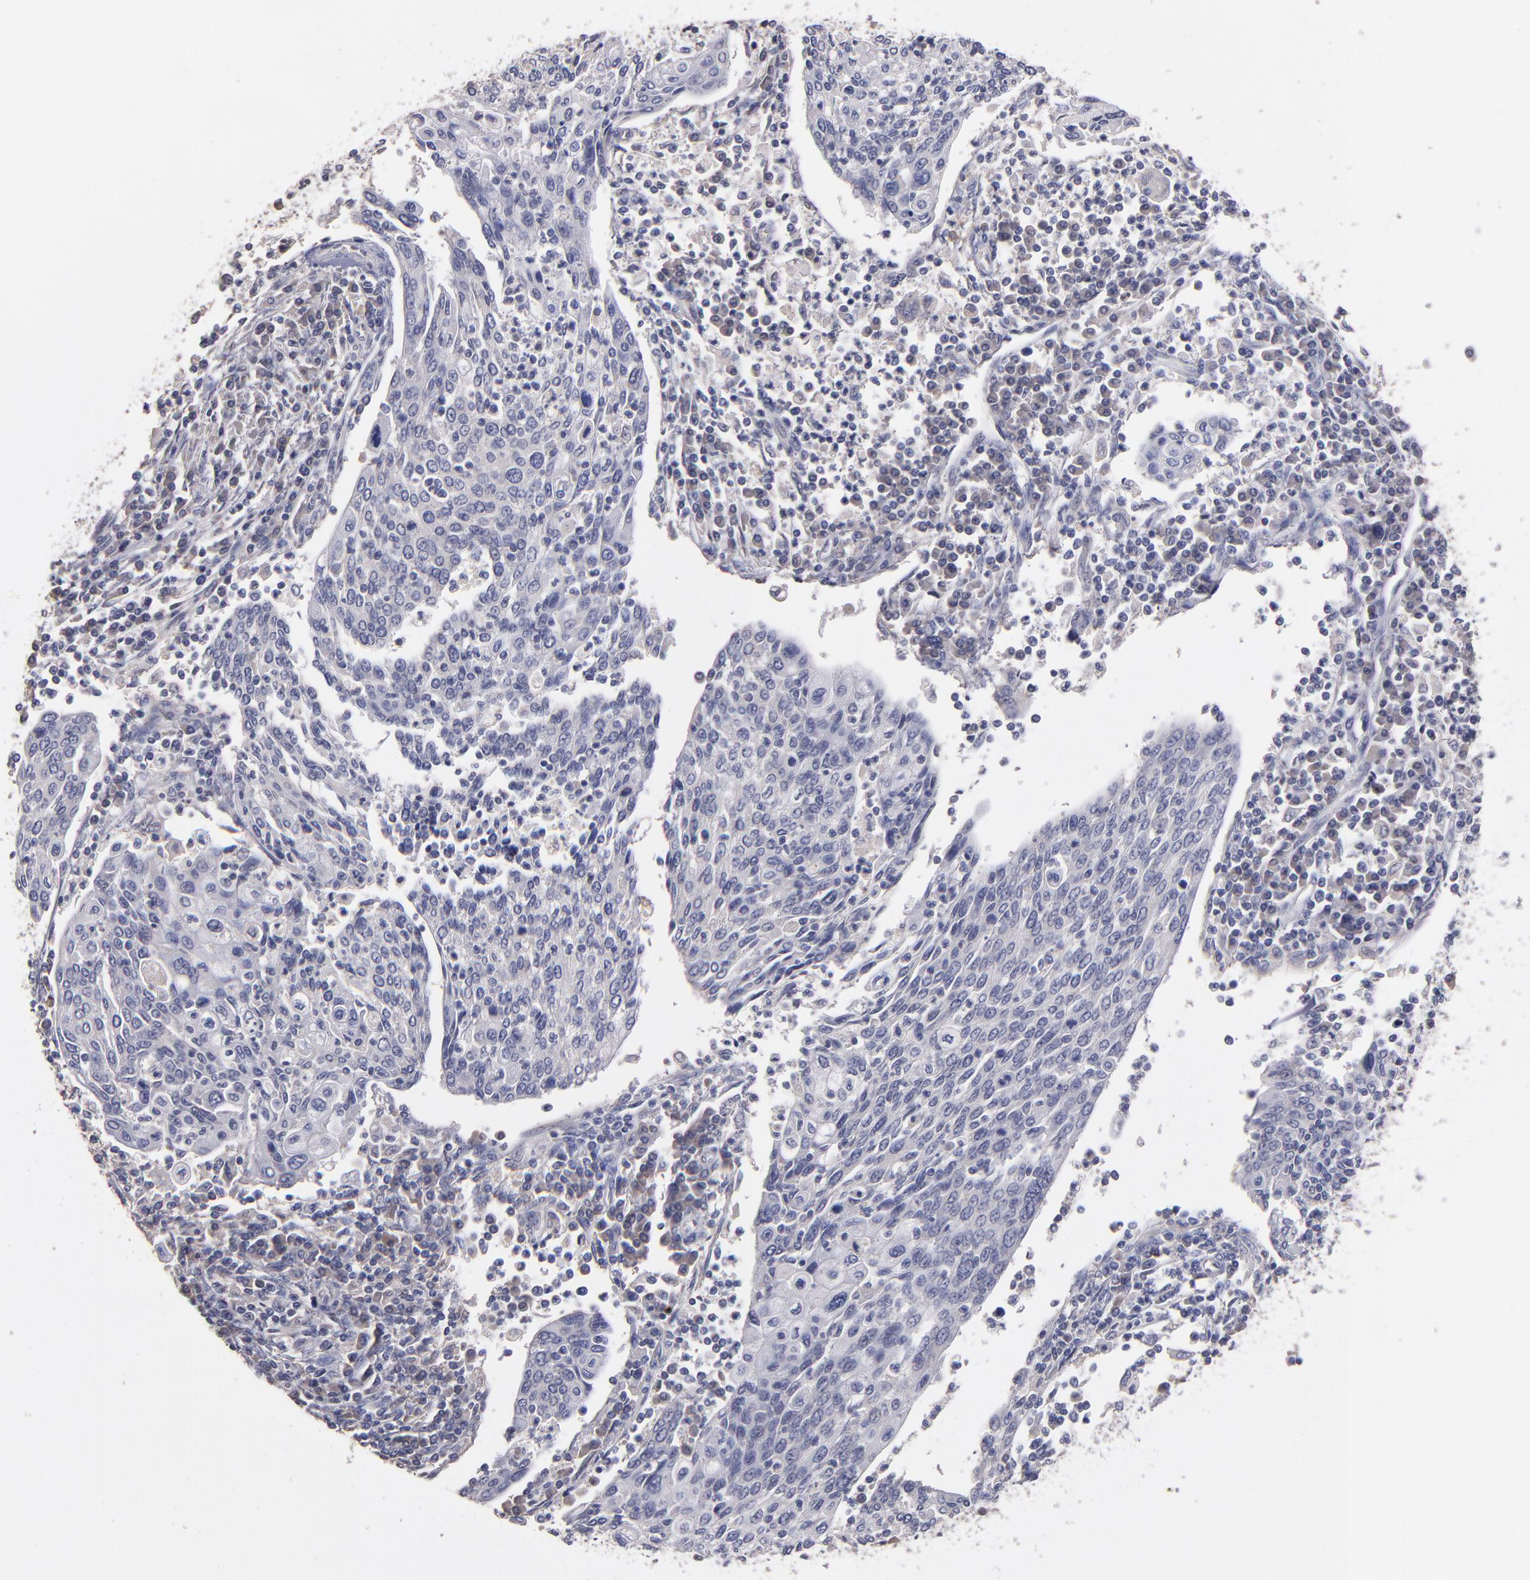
{"staining": {"intensity": "weak", "quantity": "<25%", "location": "cytoplasmic/membranous"}, "tissue": "cervical cancer", "cell_type": "Tumor cells", "image_type": "cancer", "snomed": [{"axis": "morphology", "description": "Squamous cell carcinoma, NOS"}, {"axis": "topography", "description": "Cervix"}], "caption": "Immunohistochemistry (IHC) of squamous cell carcinoma (cervical) displays no positivity in tumor cells. (DAB (3,3'-diaminobenzidine) immunohistochemistry with hematoxylin counter stain).", "gene": "MAGEE1", "patient": {"sex": "female", "age": 40}}